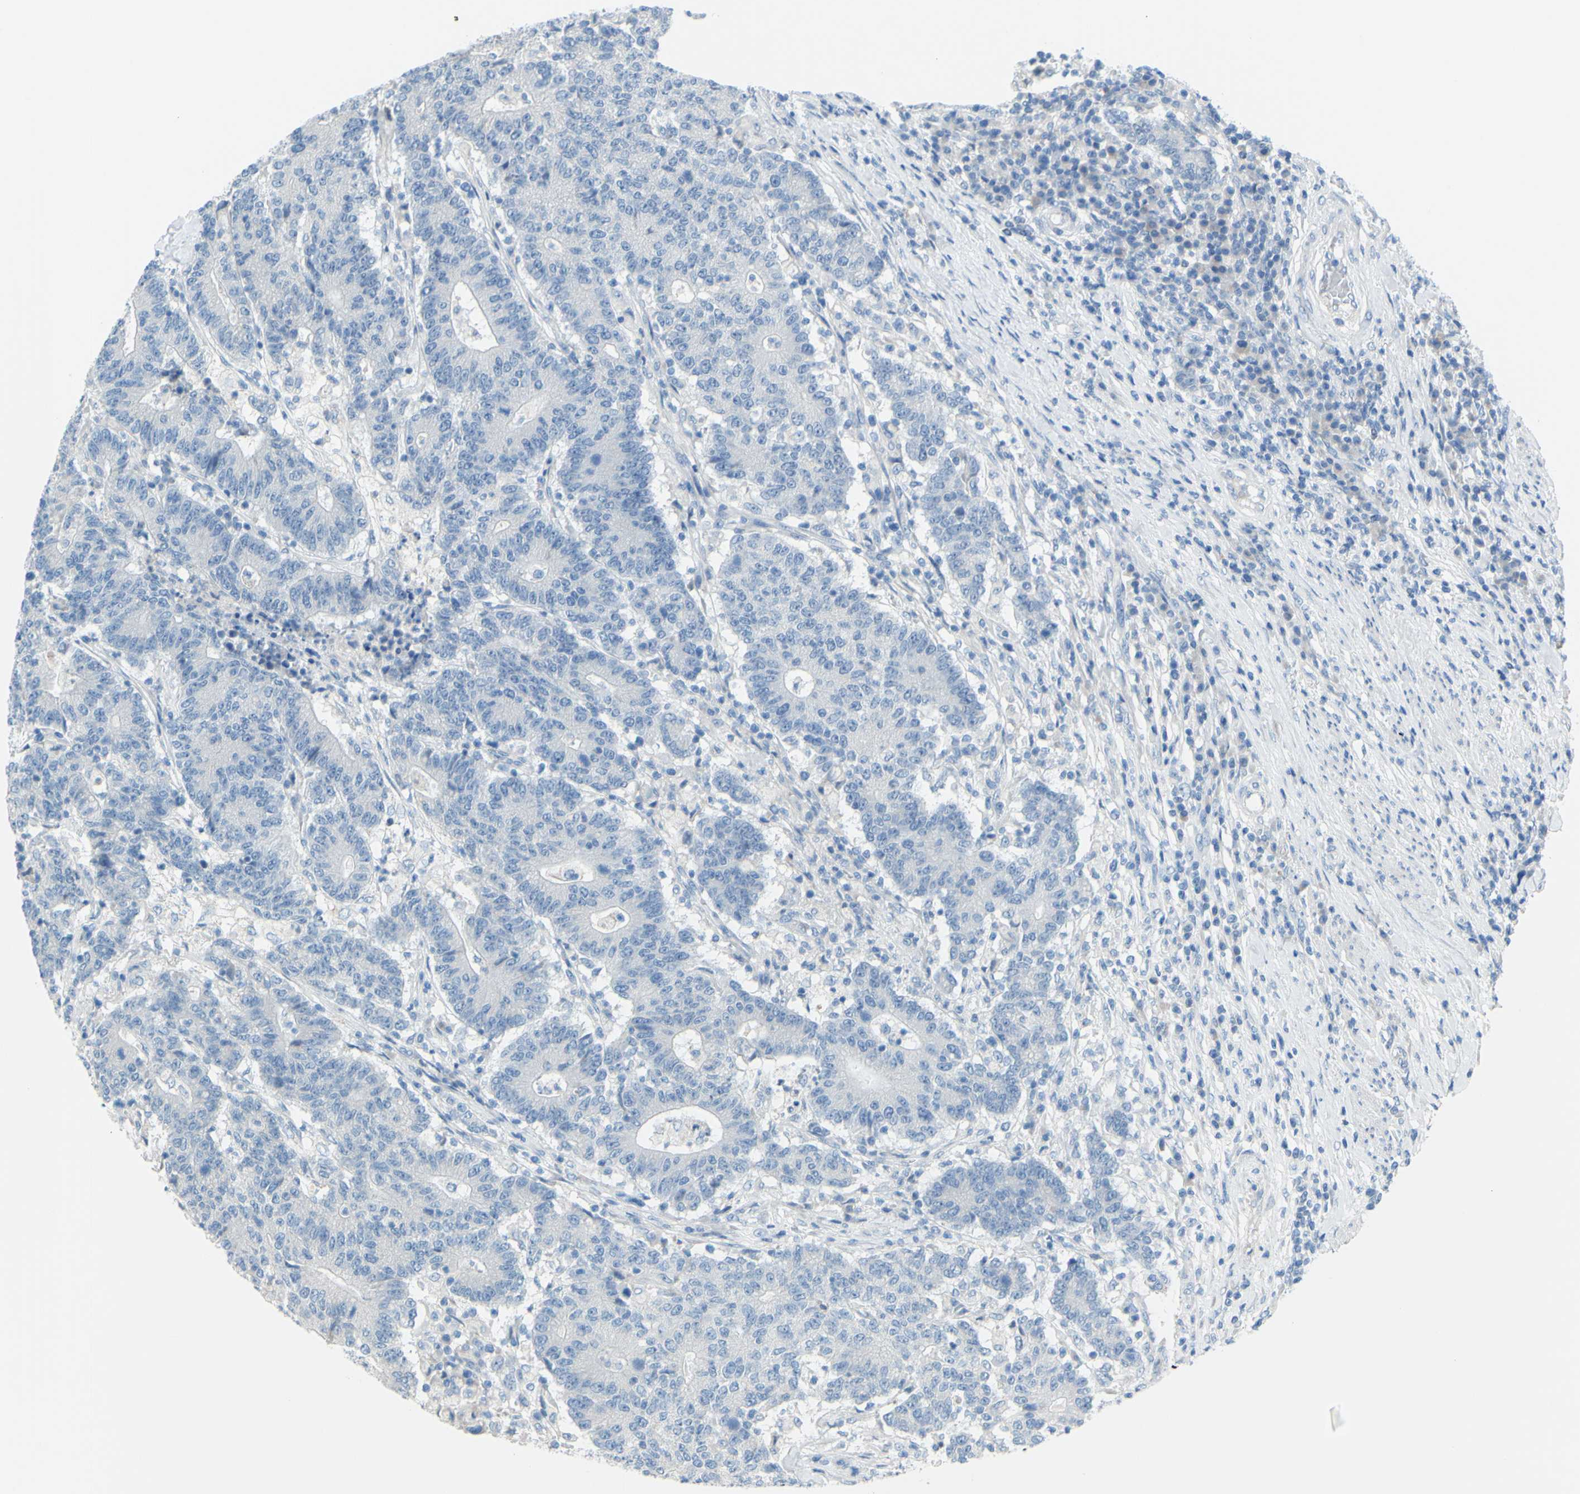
{"staining": {"intensity": "negative", "quantity": "none", "location": "none"}, "tissue": "colorectal cancer", "cell_type": "Tumor cells", "image_type": "cancer", "snomed": [{"axis": "morphology", "description": "Normal tissue, NOS"}, {"axis": "morphology", "description": "Adenocarcinoma, NOS"}, {"axis": "topography", "description": "Colon"}], "caption": "This is a micrograph of IHC staining of colorectal cancer (adenocarcinoma), which shows no positivity in tumor cells.", "gene": "SLC1A2", "patient": {"sex": "female", "age": 75}}